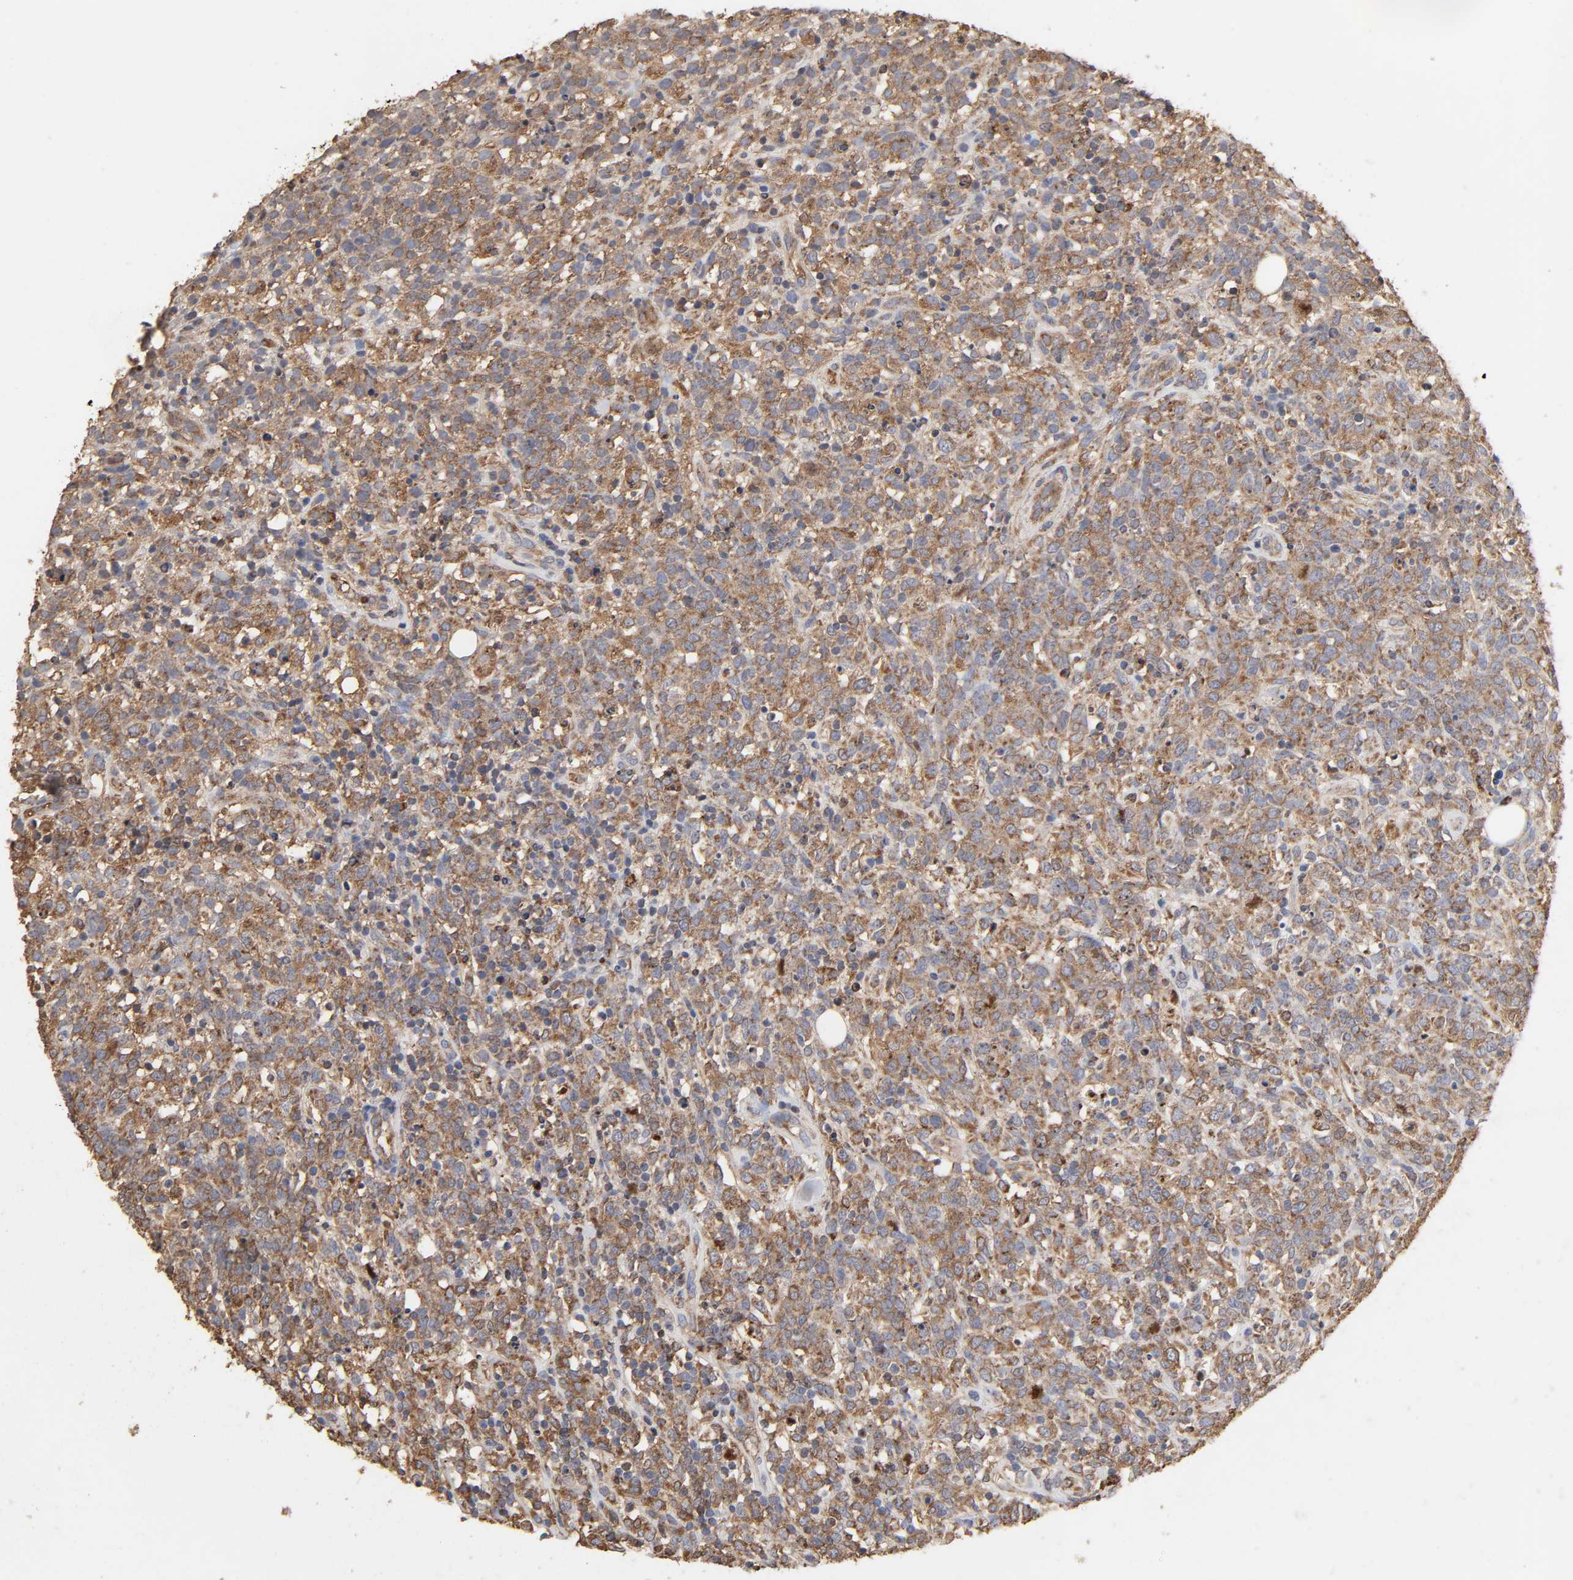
{"staining": {"intensity": "moderate", "quantity": ">75%", "location": "cytoplasmic/membranous"}, "tissue": "lymphoma", "cell_type": "Tumor cells", "image_type": "cancer", "snomed": [{"axis": "morphology", "description": "Malignant lymphoma, non-Hodgkin's type, High grade"}, {"axis": "topography", "description": "Lymph node"}], "caption": "Lymphoma tissue demonstrates moderate cytoplasmic/membranous positivity in about >75% of tumor cells", "gene": "CYCS", "patient": {"sex": "female", "age": 73}}